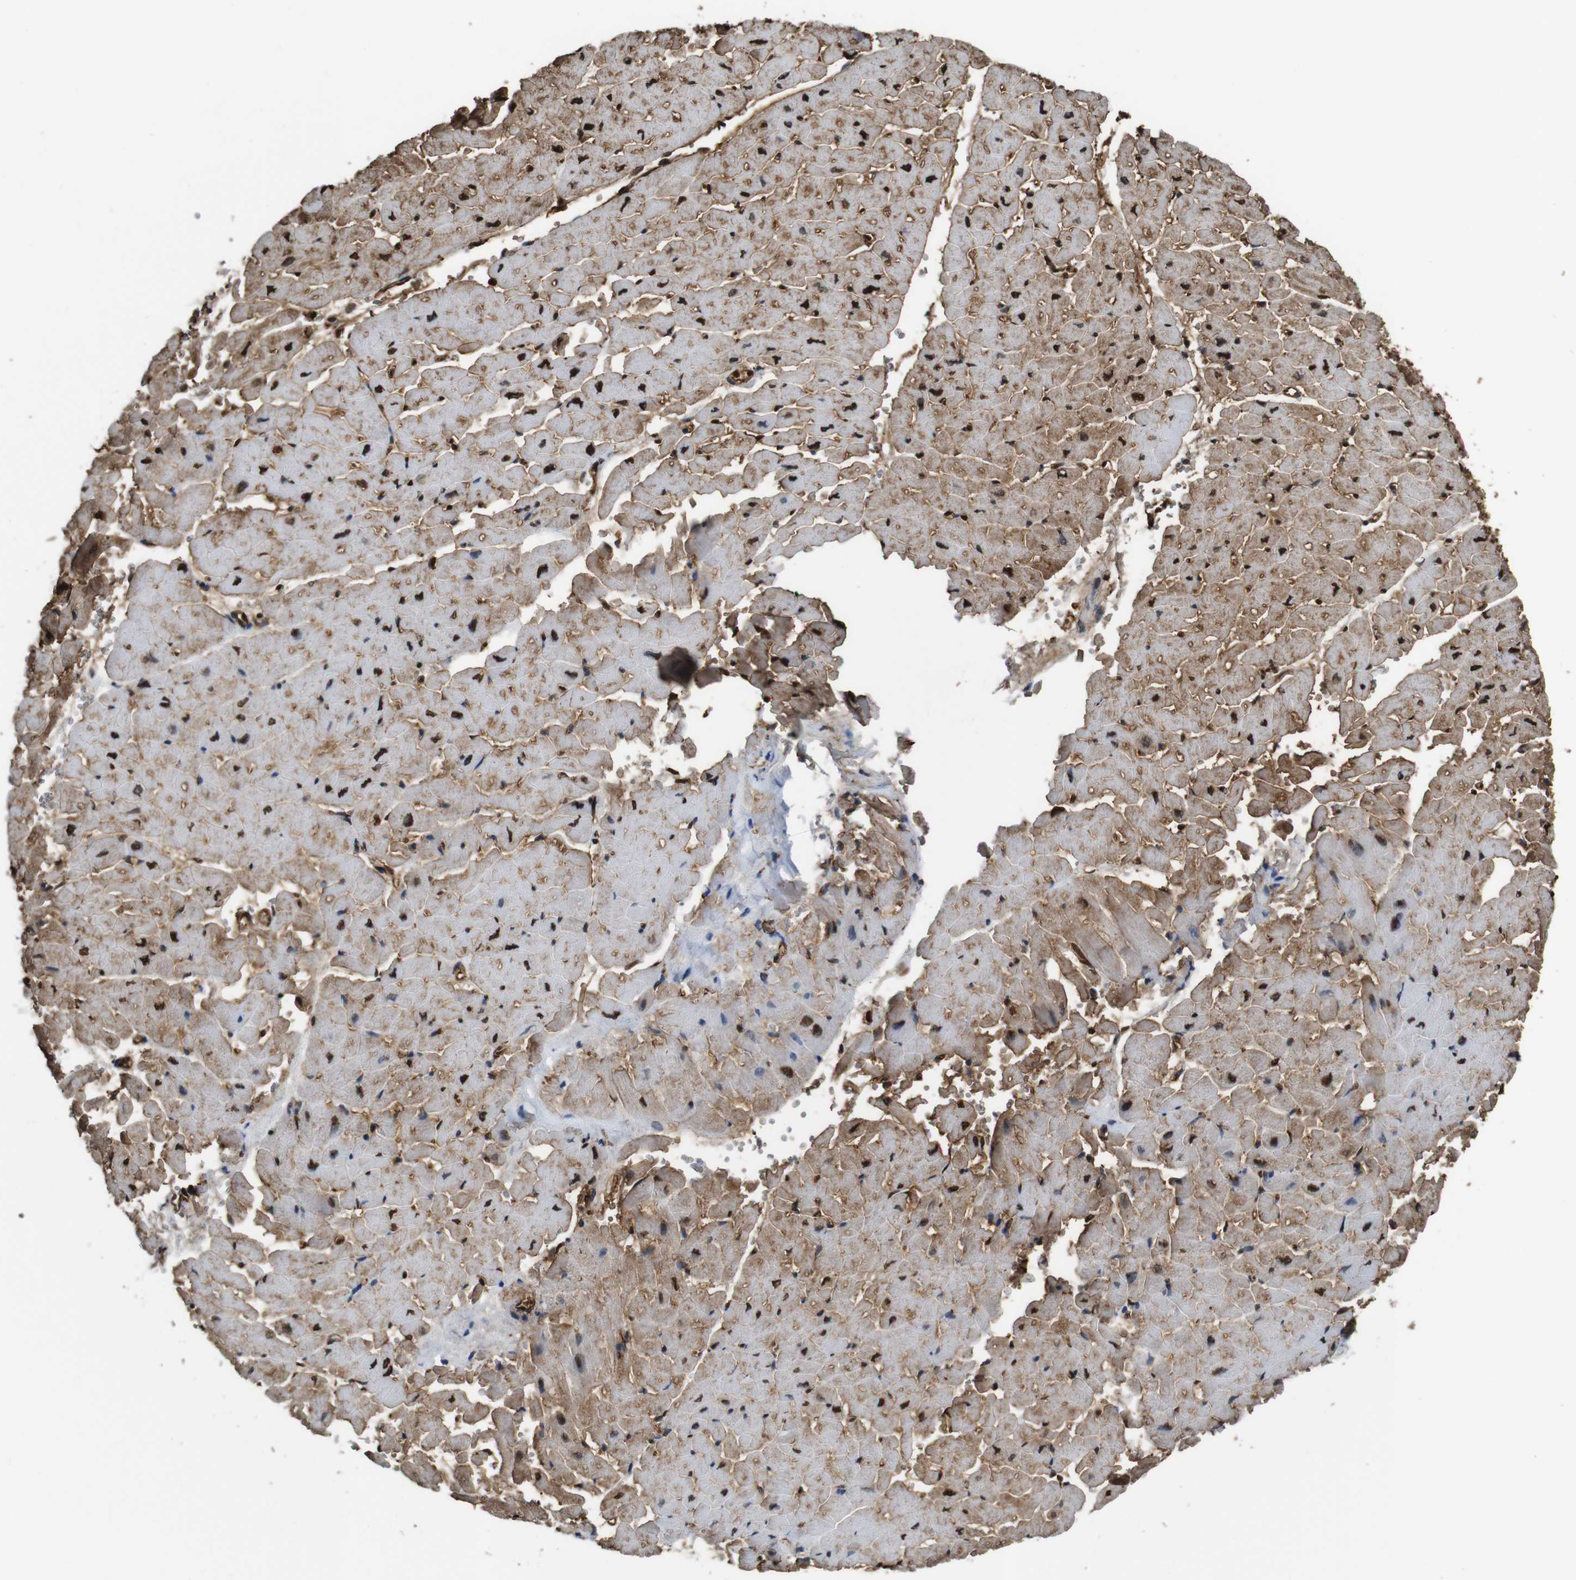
{"staining": {"intensity": "moderate", "quantity": "25%-75%", "location": "cytoplasmic/membranous,nuclear"}, "tissue": "heart muscle", "cell_type": "Cardiomyocytes", "image_type": "normal", "snomed": [{"axis": "morphology", "description": "Normal tissue, NOS"}, {"axis": "topography", "description": "Heart"}], "caption": "This is a histology image of IHC staining of normal heart muscle, which shows moderate staining in the cytoplasmic/membranous,nuclear of cardiomyocytes.", "gene": "VCP", "patient": {"sex": "male", "age": 45}}